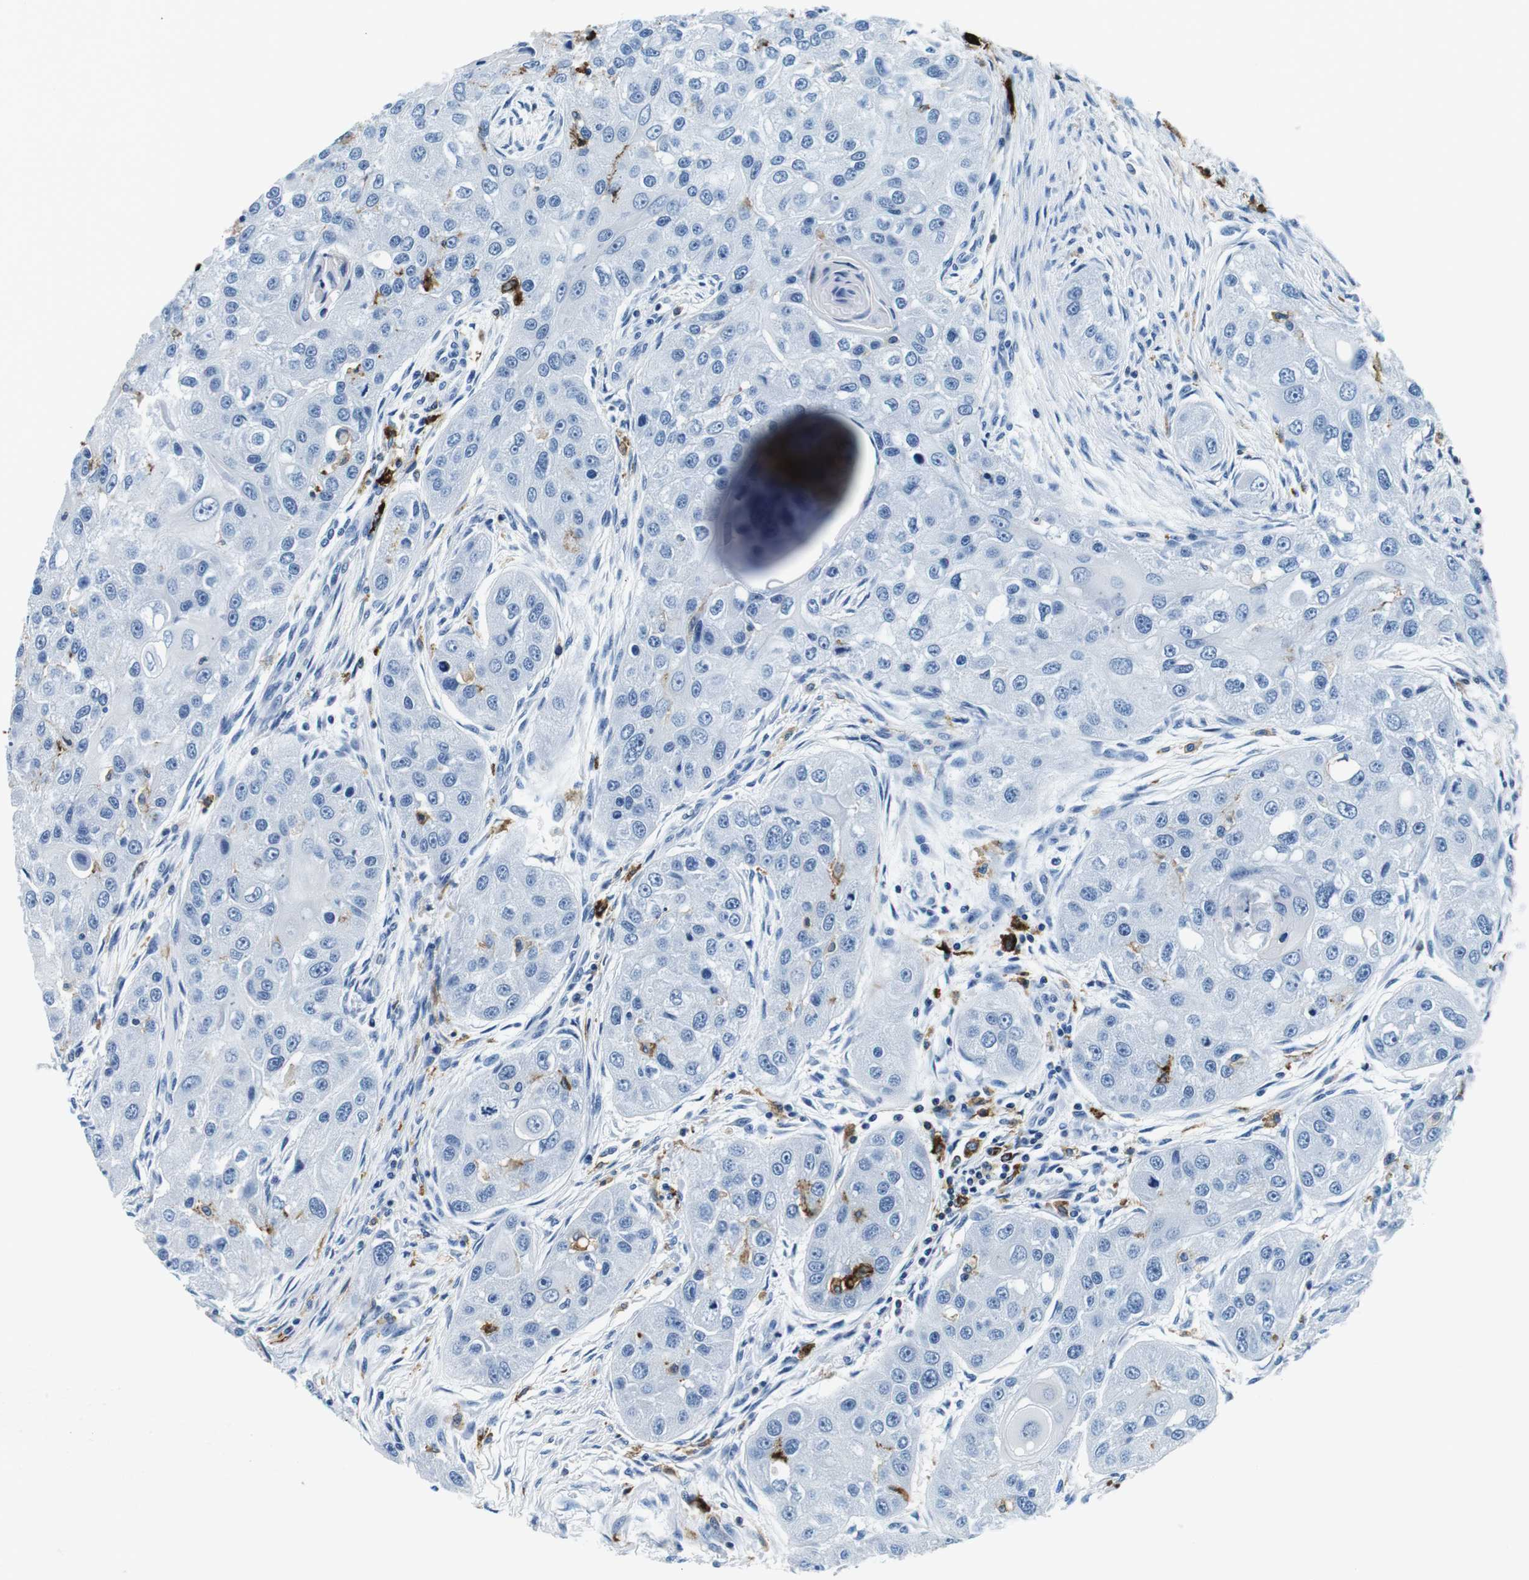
{"staining": {"intensity": "negative", "quantity": "none", "location": "none"}, "tissue": "head and neck cancer", "cell_type": "Tumor cells", "image_type": "cancer", "snomed": [{"axis": "morphology", "description": "Normal tissue, NOS"}, {"axis": "morphology", "description": "Squamous cell carcinoma, NOS"}, {"axis": "topography", "description": "Skeletal muscle"}, {"axis": "topography", "description": "Head-Neck"}], "caption": "Protein analysis of head and neck cancer (squamous cell carcinoma) displays no significant positivity in tumor cells. (Brightfield microscopy of DAB immunohistochemistry (IHC) at high magnification).", "gene": "HLA-DRB1", "patient": {"sex": "male", "age": 51}}